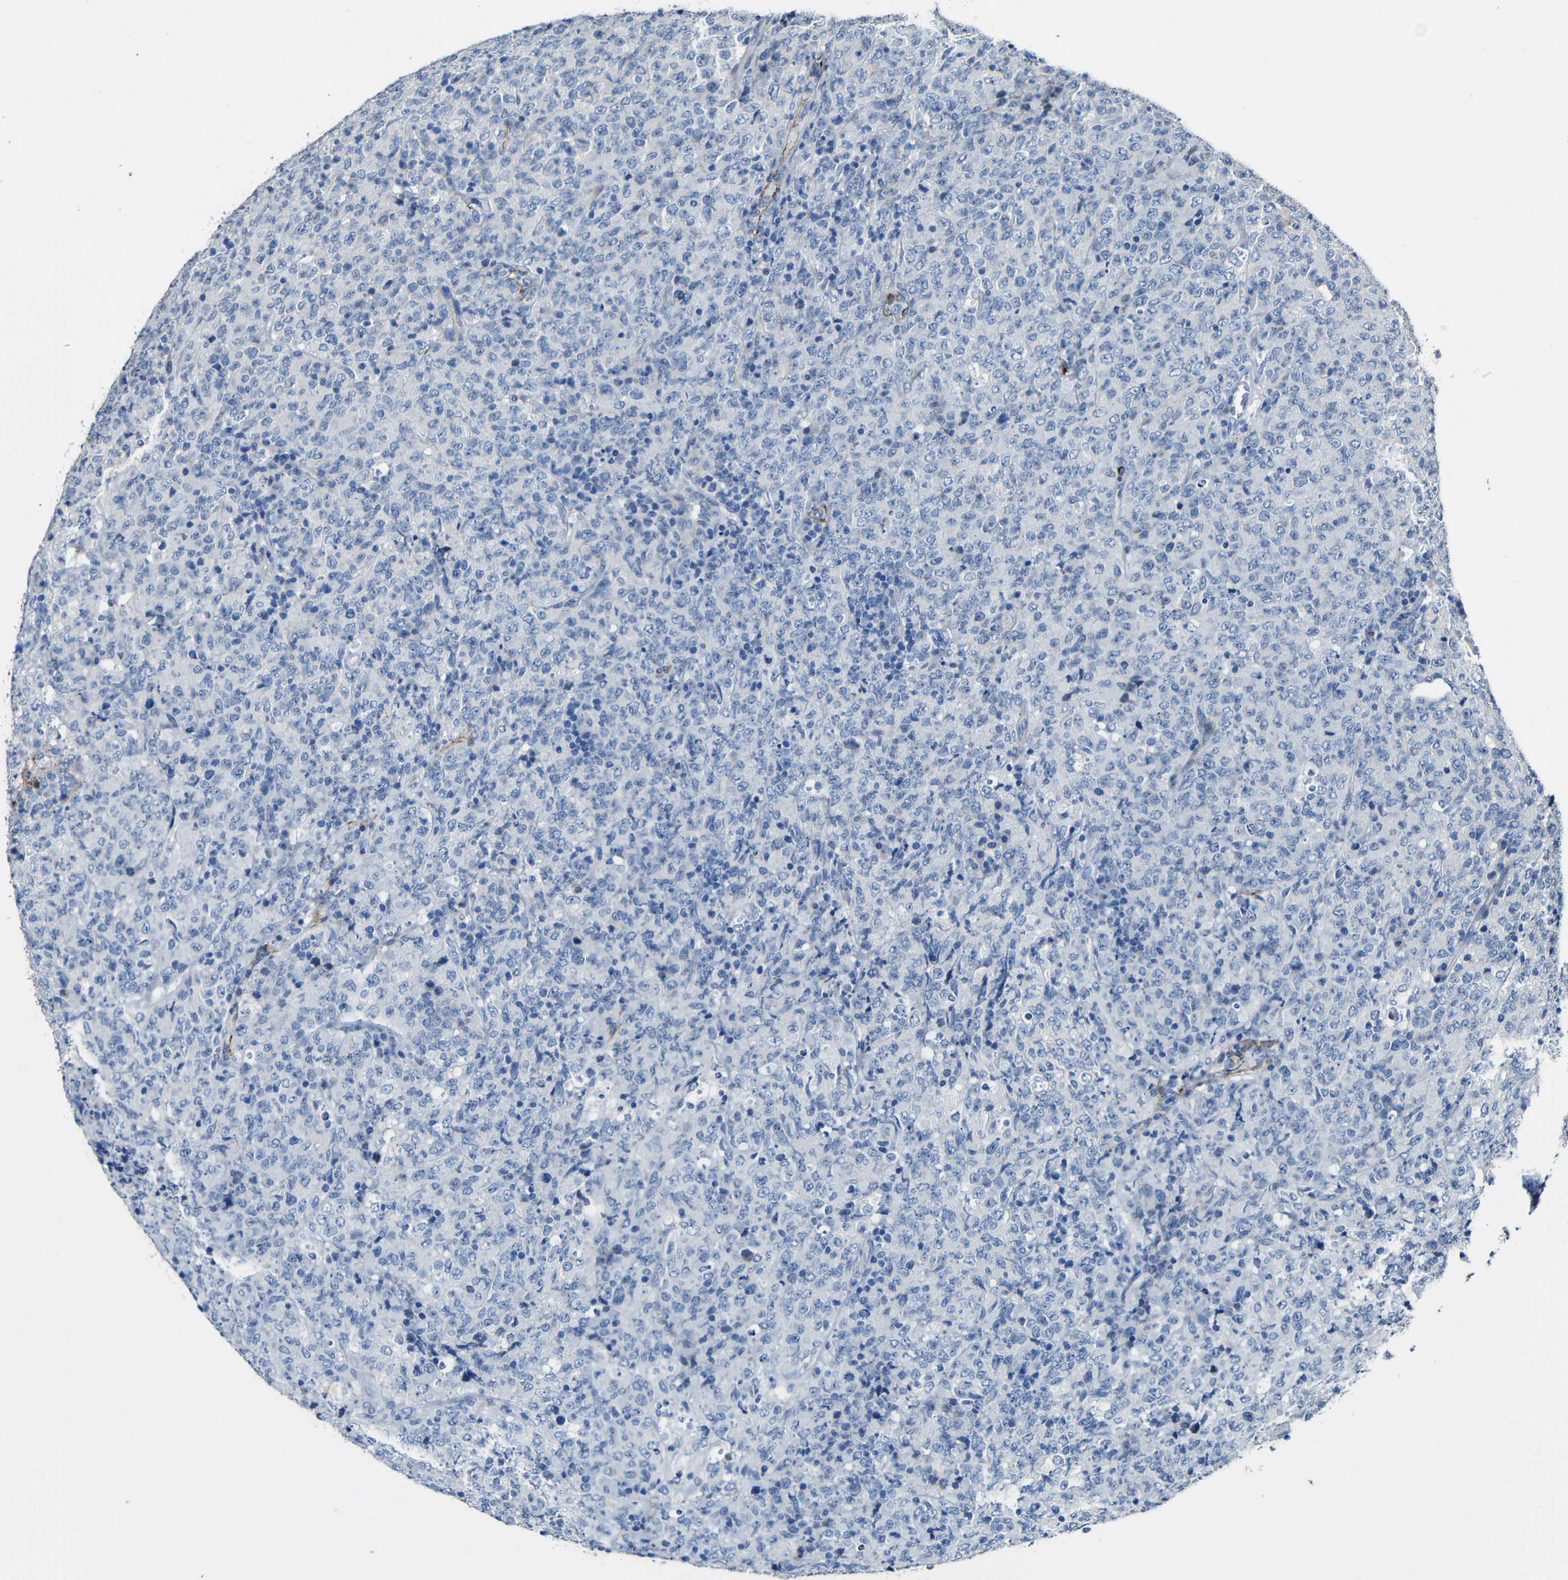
{"staining": {"intensity": "negative", "quantity": "none", "location": "none"}, "tissue": "lymphoma", "cell_type": "Tumor cells", "image_type": "cancer", "snomed": [{"axis": "morphology", "description": "Malignant lymphoma, non-Hodgkin's type, High grade"}, {"axis": "topography", "description": "Tonsil"}], "caption": "DAB (3,3'-diaminobenzidine) immunohistochemical staining of lymphoma shows no significant expression in tumor cells. (Stains: DAB (3,3'-diaminobenzidine) immunohistochemistry with hematoxylin counter stain, Microscopy: brightfield microscopy at high magnification).", "gene": "ACKR2", "patient": {"sex": "female", "age": 36}}